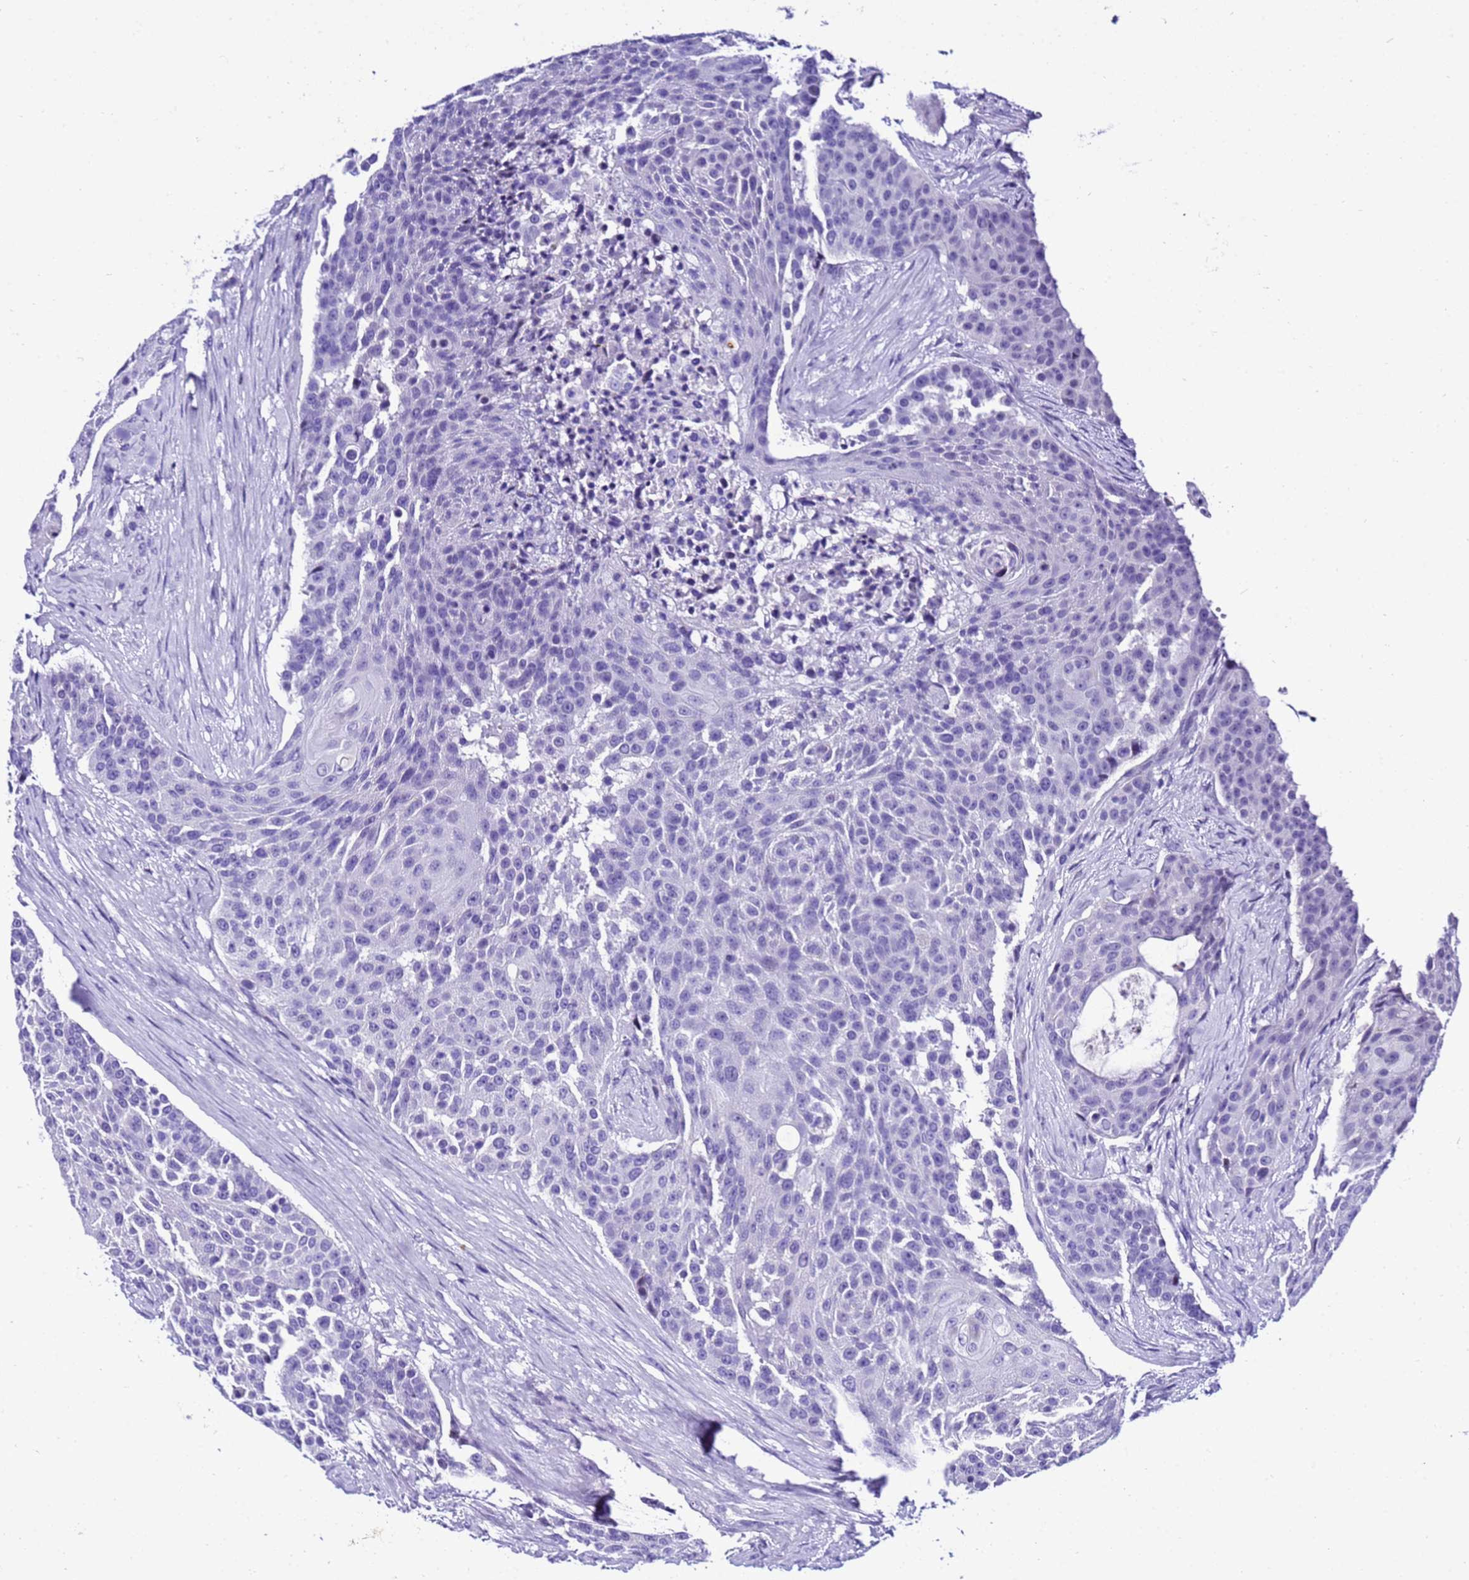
{"staining": {"intensity": "negative", "quantity": "none", "location": "none"}, "tissue": "urothelial cancer", "cell_type": "Tumor cells", "image_type": "cancer", "snomed": [{"axis": "morphology", "description": "Urothelial carcinoma, High grade"}, {"axis": "topography", "description": "Urinary bladder"}], "caption": "Tumor cells are negative for protein expression in human high-grade urothelial carcinoma.", "gene": "ZNF417", "patient": {"sex": "female", "age": 63}}